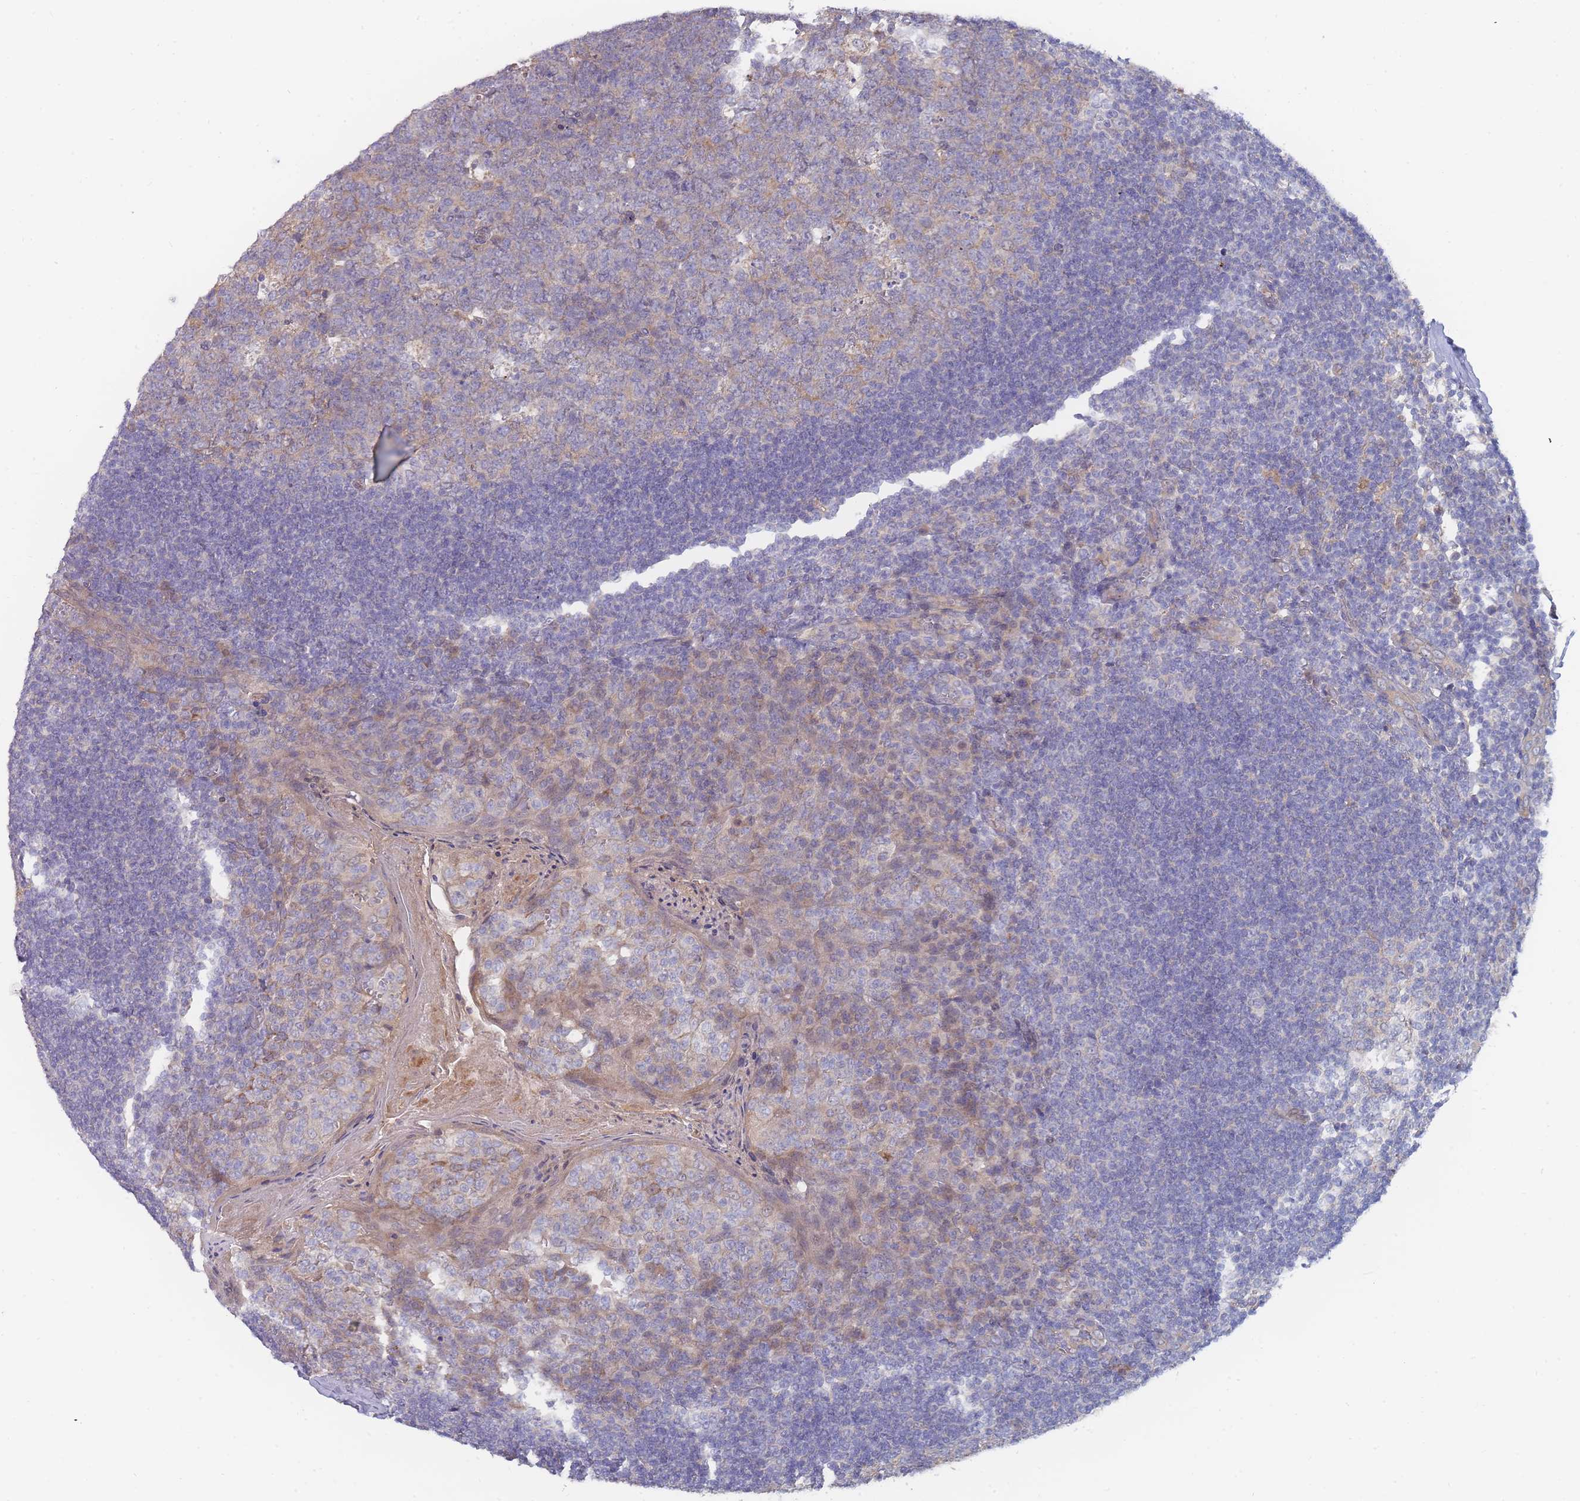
{"staining": {"intensity": "weak", "quantity": "<25%", "location": "cytoplasmic/membranous"}, "tissue": "tonsil", "cell_type": "Germinal center cells", "image_type": "normal", "snomed": [{"axis": "morphology", "description": "Normal tissue, NOS"}, {"axis": "topography", "description": "Tonsil"}], "caption": "The IHC image has no significant positivity in germinal center cells of tonsil. (IHC, brightfield microscopy, high magnification).", "gene": "NUB1", "patient": {"sex": "male", "age": 27}}